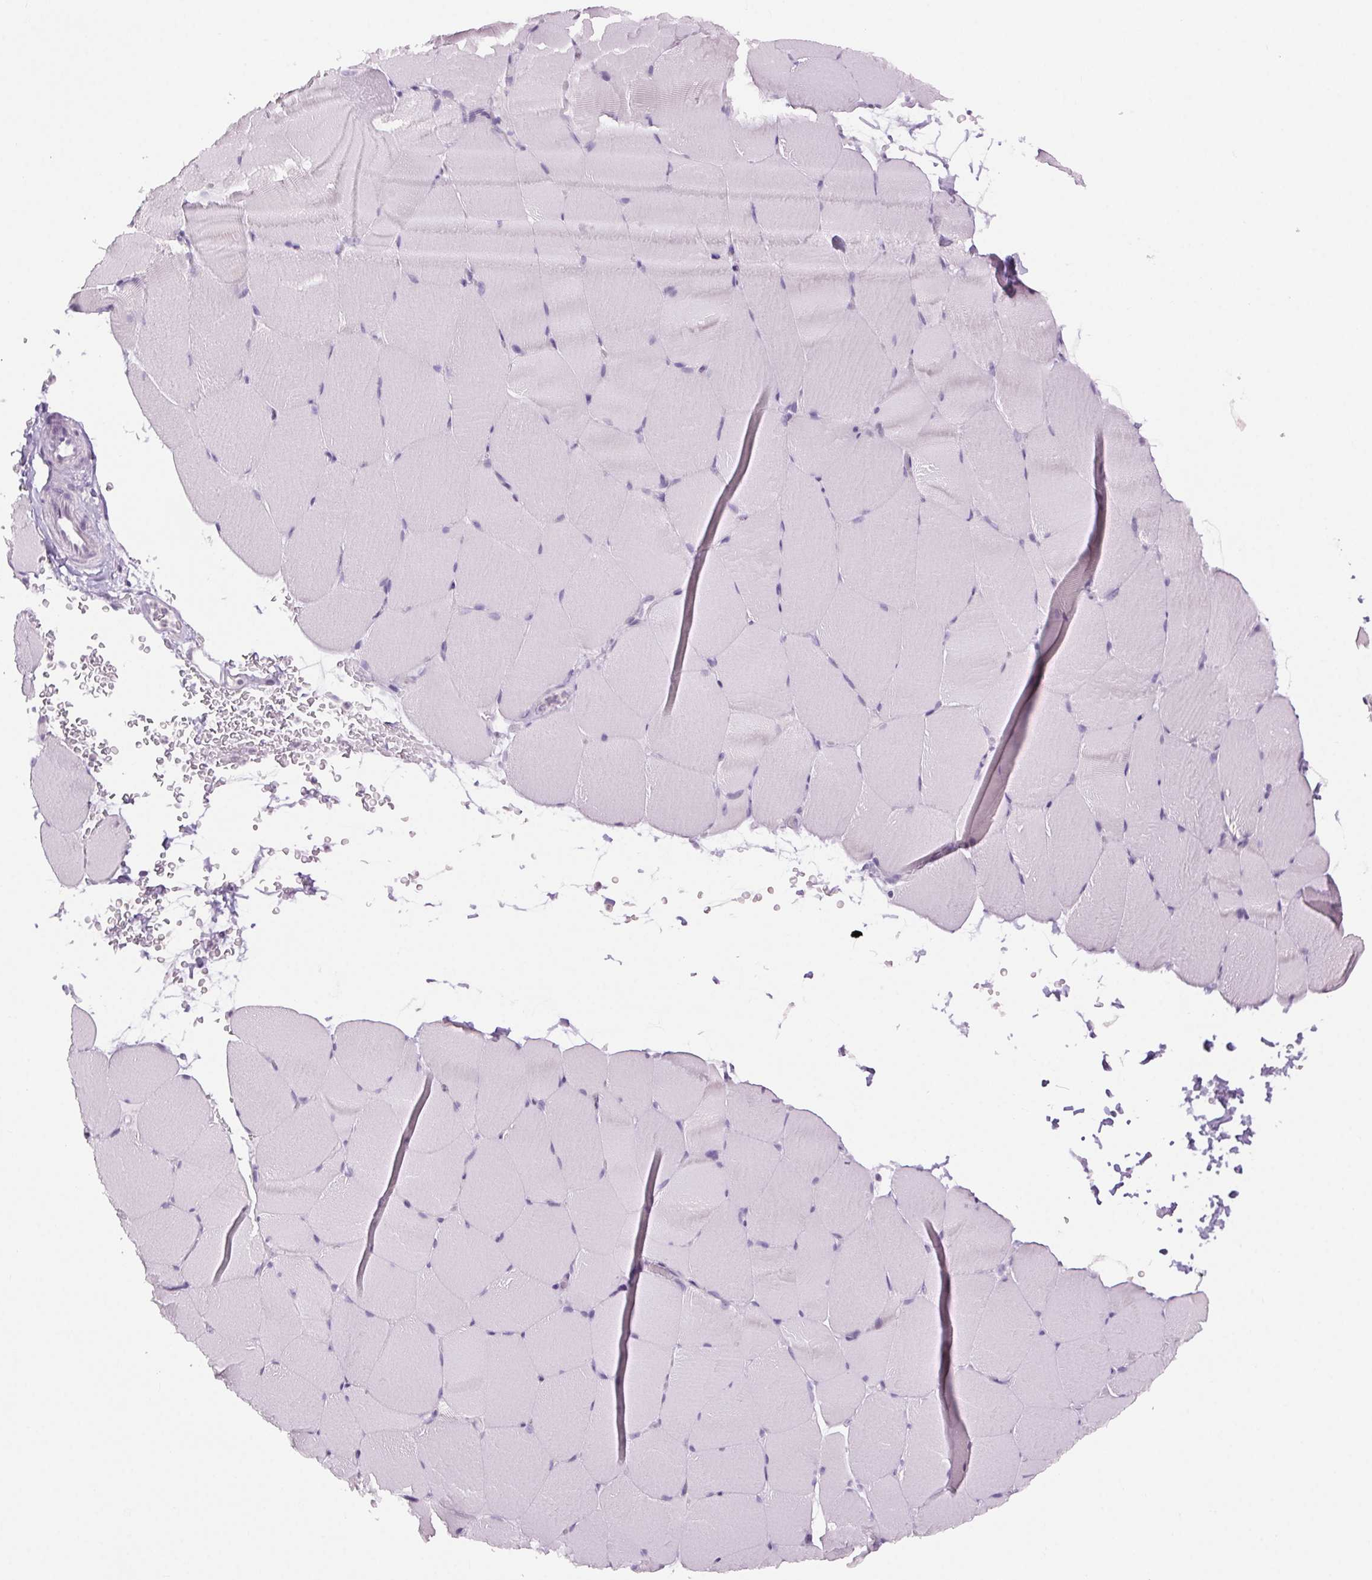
{"staining": {"intensity": "negative", "quantity": "none", "location": "none"}, "tissue": "skeletal muscle", "cell_type": "Myocytes", "image_type": "normal", "snomed": [{"axis": "morphology", "description": "Normal tissue, NOS"}, {"axis": "topography", "description": "Skeletal muscle"}], "caption": "There is no significant positivity in myocytes of skeletal muscle. (DAB immunohistochemistry visualized using brightfield microscopy, high magnification).", "gene": "SLC6A19", "patient": {"sex": "female", "age": 37}}